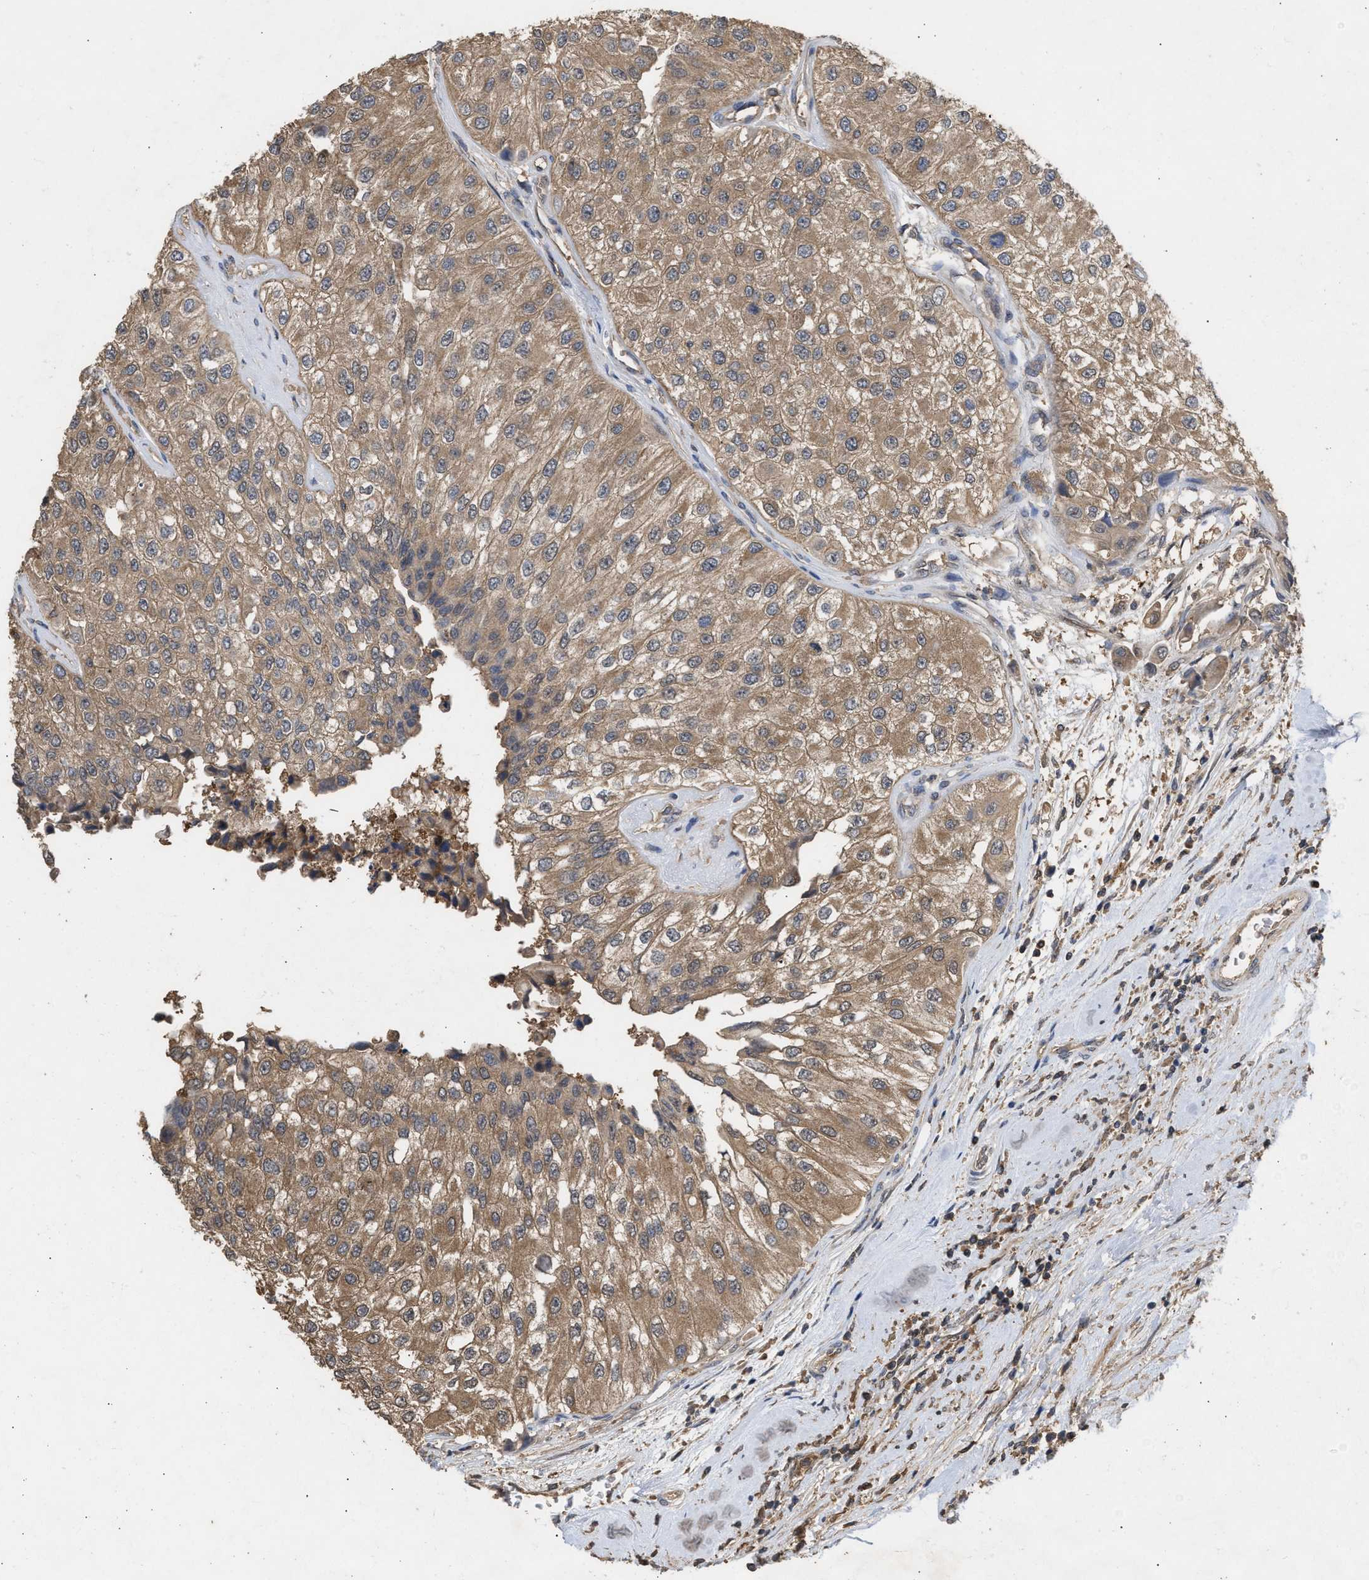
{"staining": {"intensity": "moderate", "quantity": ">75%", "location": "cytoplasmic/membranous"}, "tissue": "urothelial cancer", "cell_type": "Tumor cells", "image_type": "cancer", "snomed": [{"axis": "morphology", "description": "Urothelial carcinoma, High grade"}, {"axis": "topography", "description": "Kidney"}, {"axis": "topography", "description": "Urinary bladder"}], "caption": "Immunohistochemical staining of urothelial carcinoma (high-grade) demonstrates moderate cytoplasmic/membranous protein staining in about >75% of tumor cells.", "gene": "FITM1", "patient": {"sex": "male", "age": 77}}